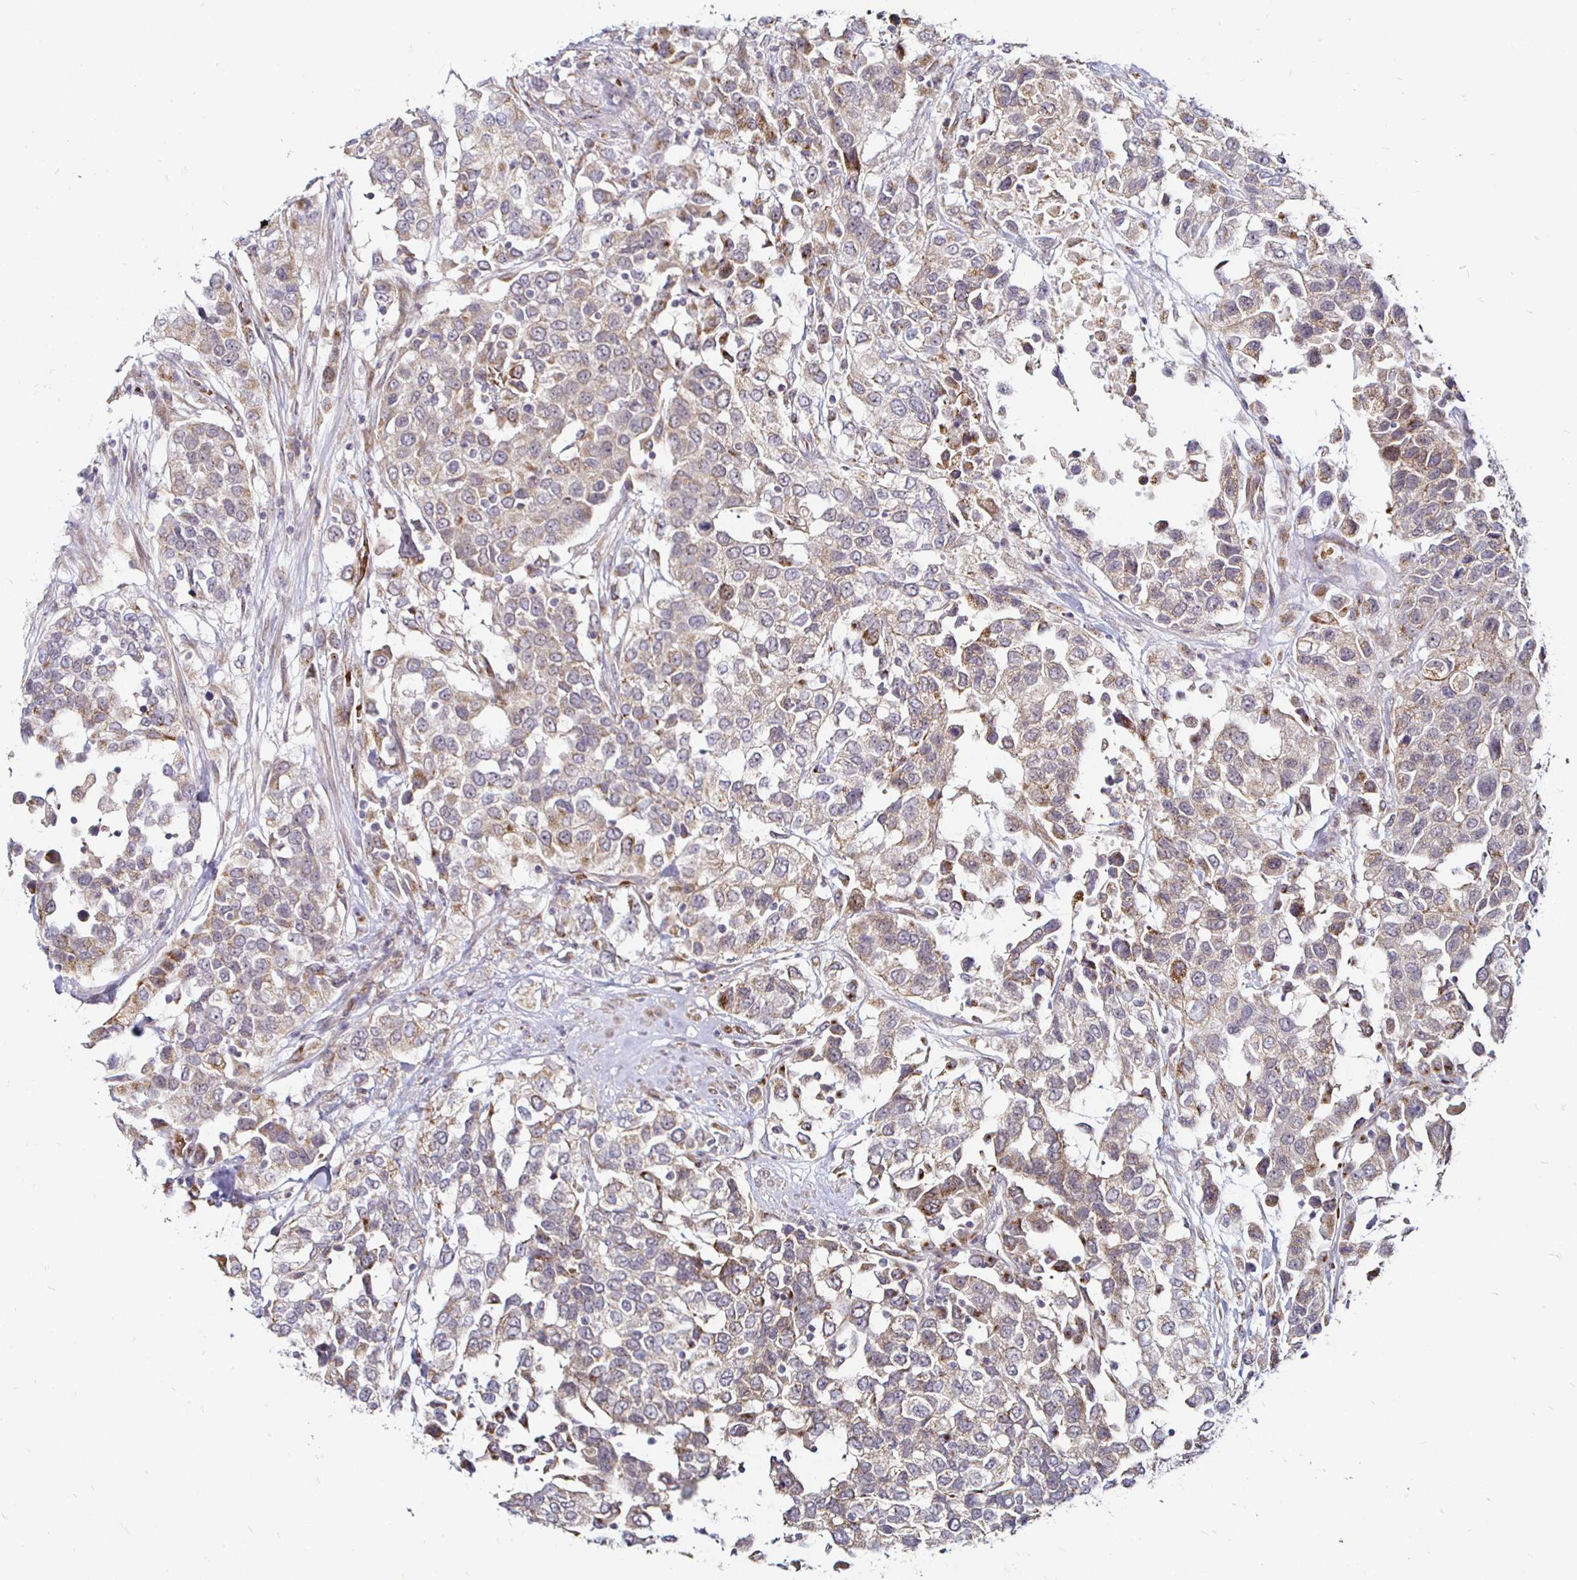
{"staining": {"intensity": "weak", "quantity": ">75%", "location": "cytoplasmic/membranous"}, "tissue": "urothelial cancer", "cell_type": "Tumor cells", "image_type": "cancer", "snomed": [{"axis": "morphology", "description": "Urothelial carcinoma, High grade"}, {"axis": "topography", "description": "Urinary bladder"}], "caption": "Protein expression analysis of human urothelial cancer reveals weak cytoplasmic/membranous staining in approximately >75% of tumor cells.", "gene": "ATG3", "patient": {"sex": "female", "age": 80}}